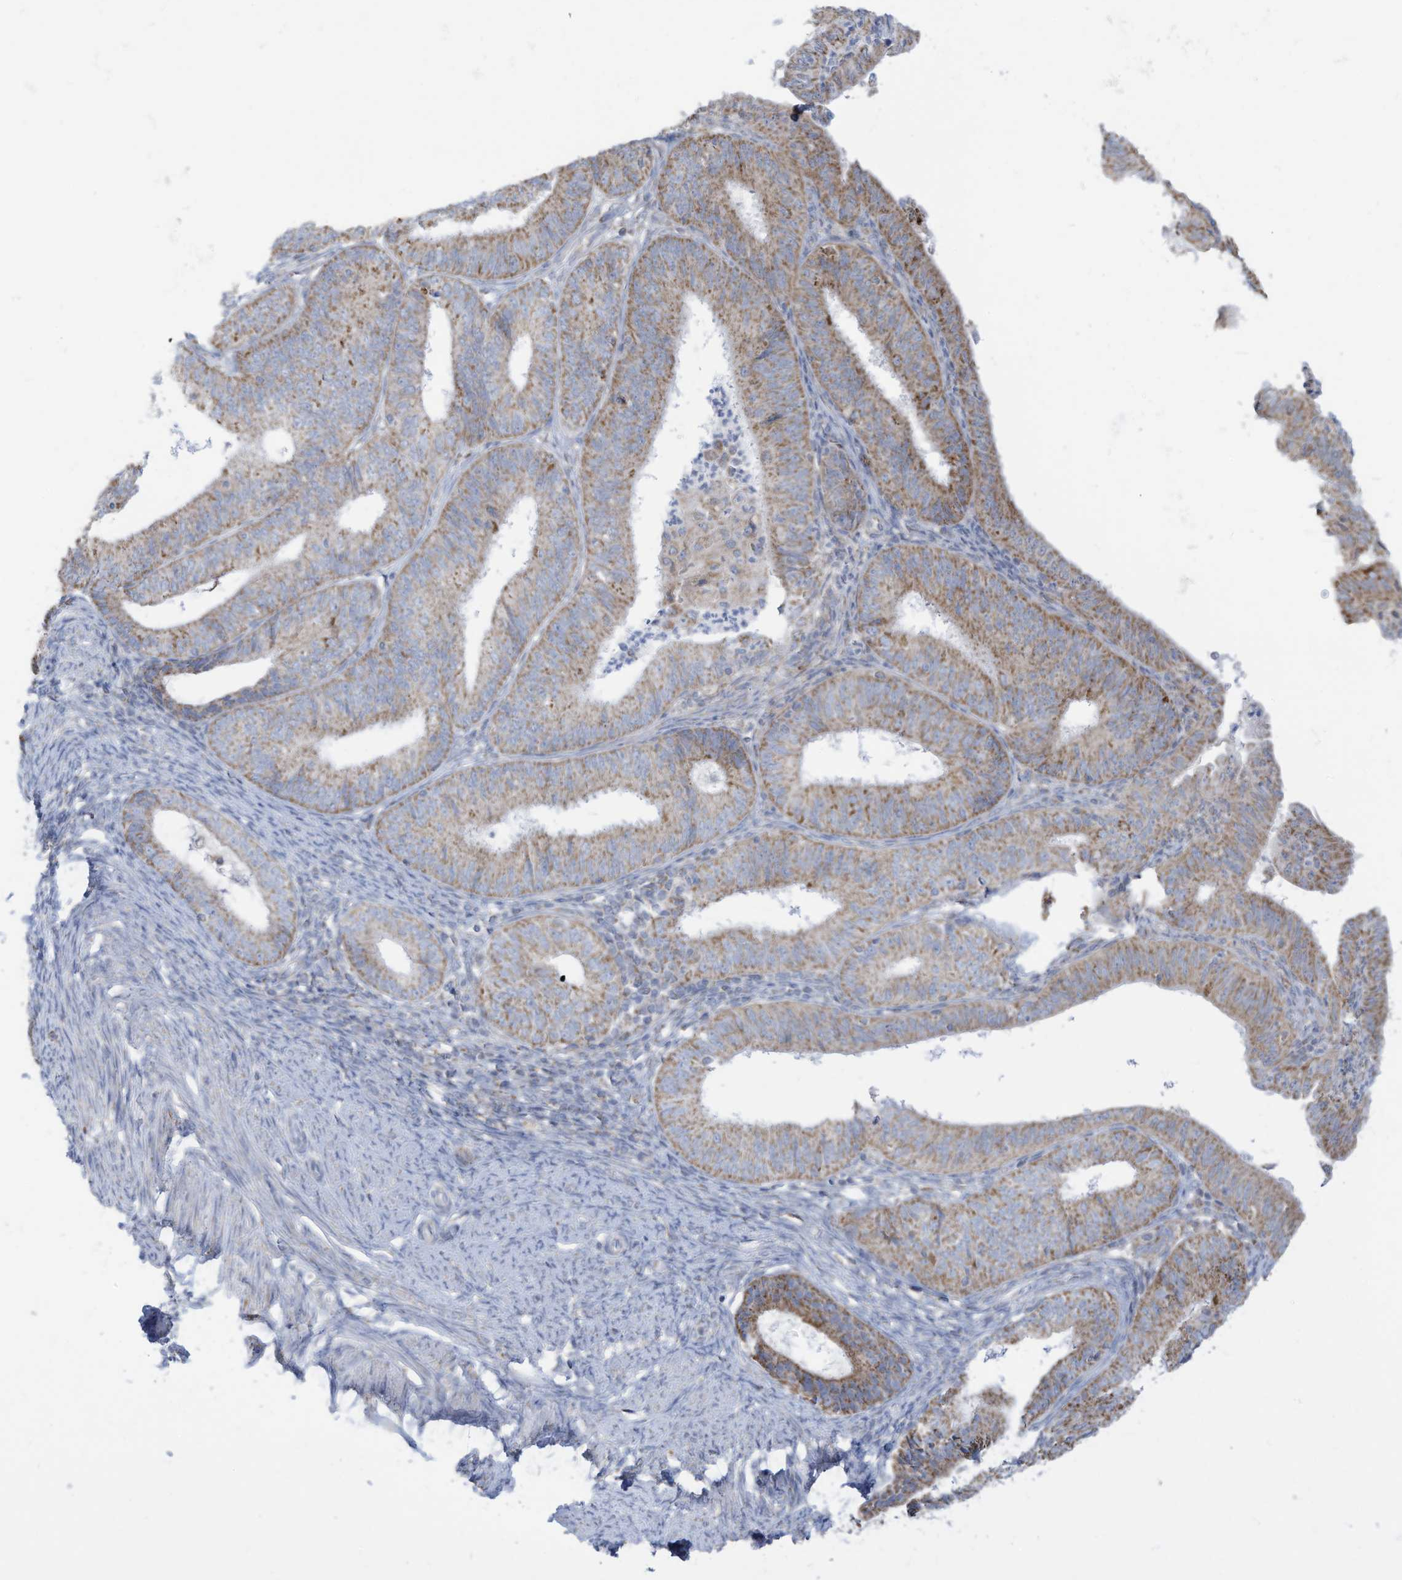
{"staining": {"intensity": "moderate", "quantity": "25%-75%", "location": "cytoplasmic/membranous"}, "tissue": "endometrial cancer", "cell_type": "Tumor cells", "image_type": "cancer", "snomed": [{"axis": "morphology", "description": "Adenocarcinoma, NOS"}, {"axis": "topography", "description": "Endometrium"}], "caption": "Tumor cells exhibit medium levels of moderate cytoplasmic/membranous staining in about 25%-75% of cells in endometrial cancer.", "gene": "NLN", "patient": {"sex": "female", "age": 51}}